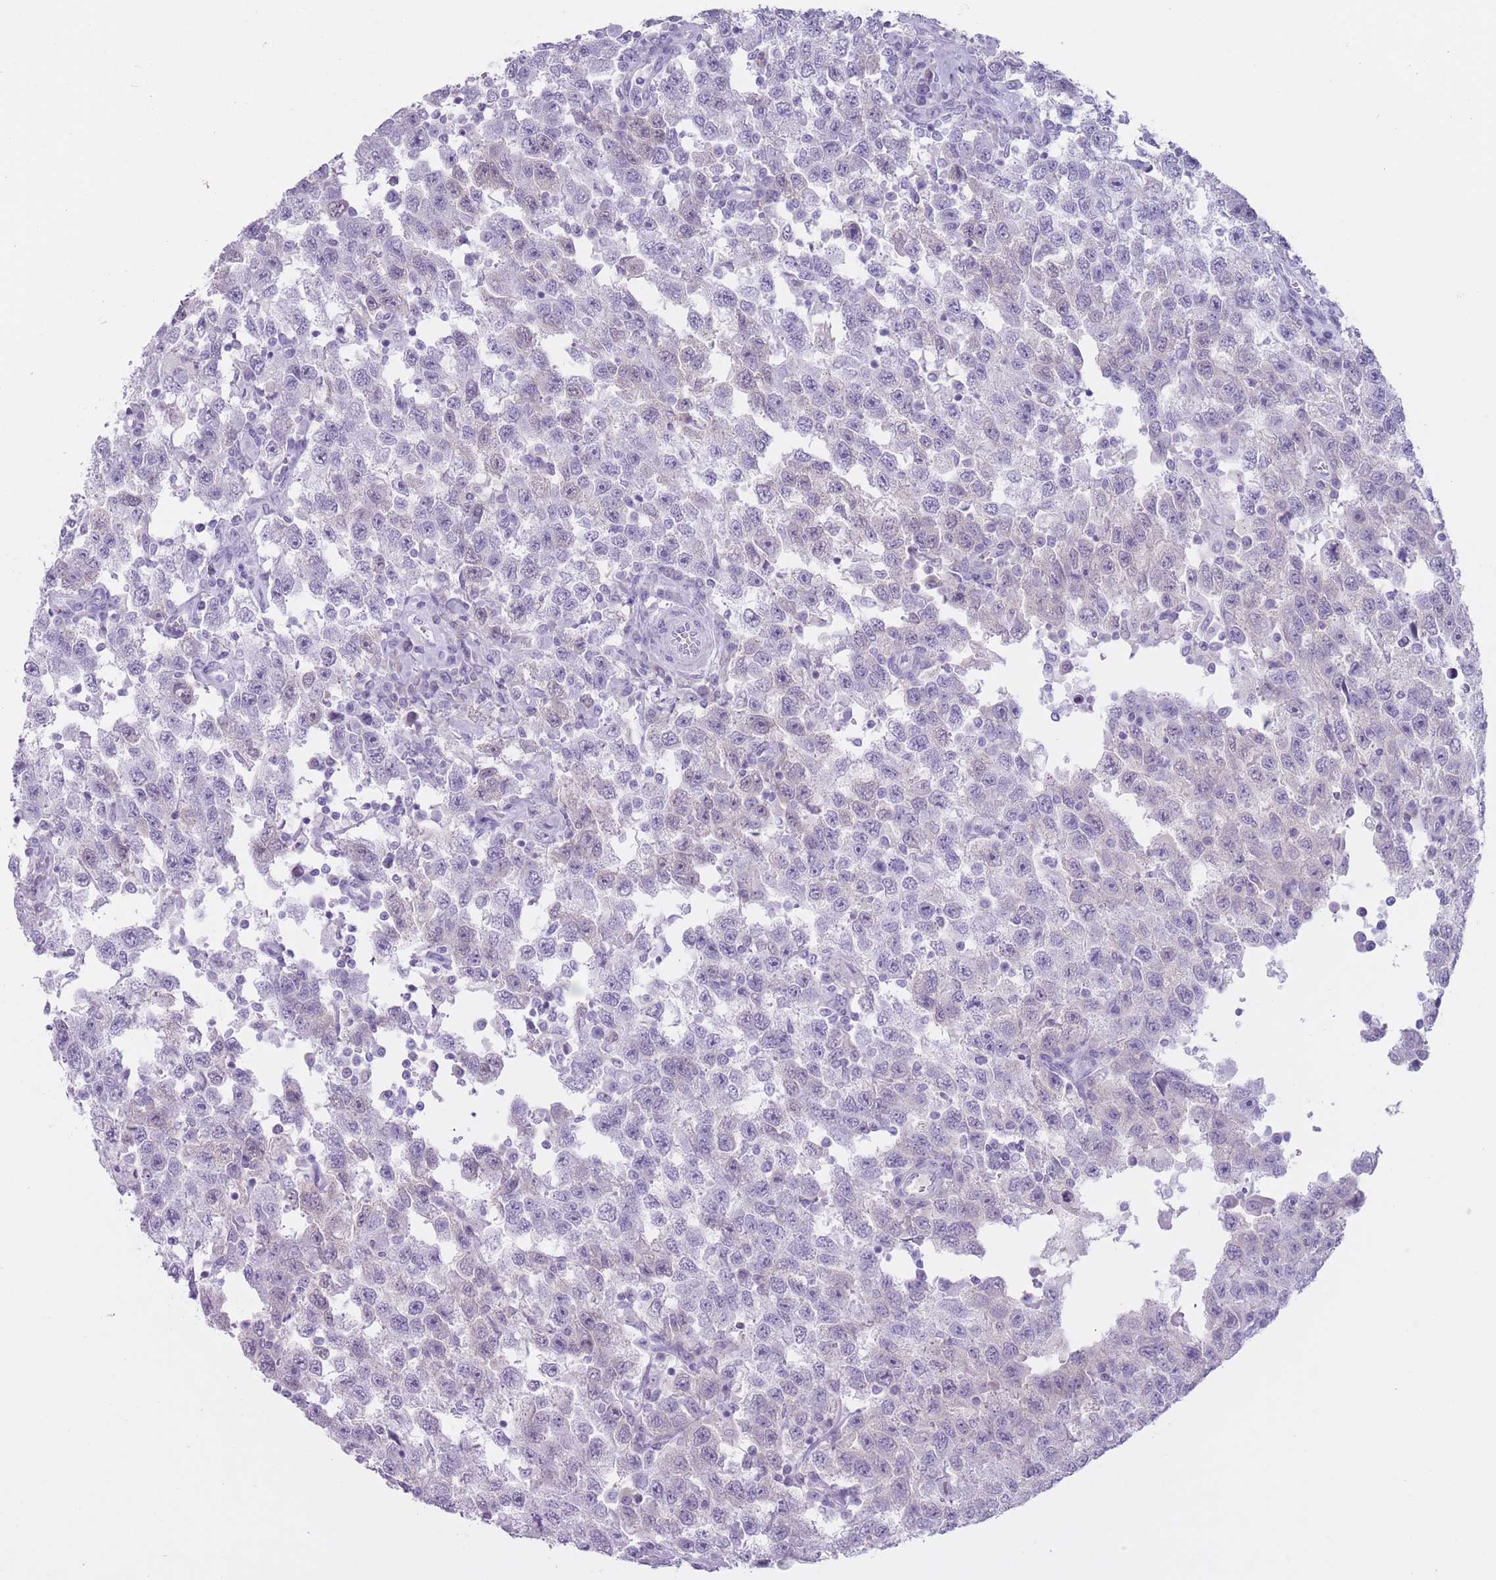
{"staining": {"intensity": "negative", "quantity": "none", "location": "none"}, "tissue": "testis cancer", "cell_type": "Tumor cells", "image_type": "cancer", "snomed": [{"axis": "morphology", "description": "Seminoma, NOS"}, {"axis": "topography", "description": "Testis"}], "caption": "Immunohistochemical staining of human testis cancer (seminoma) shows no significant staining in tumor cells. (DAB immunohistochemistry, high magnification).", "gene": "PNMA3", "patient": {"sex": "male", "age": 41}}